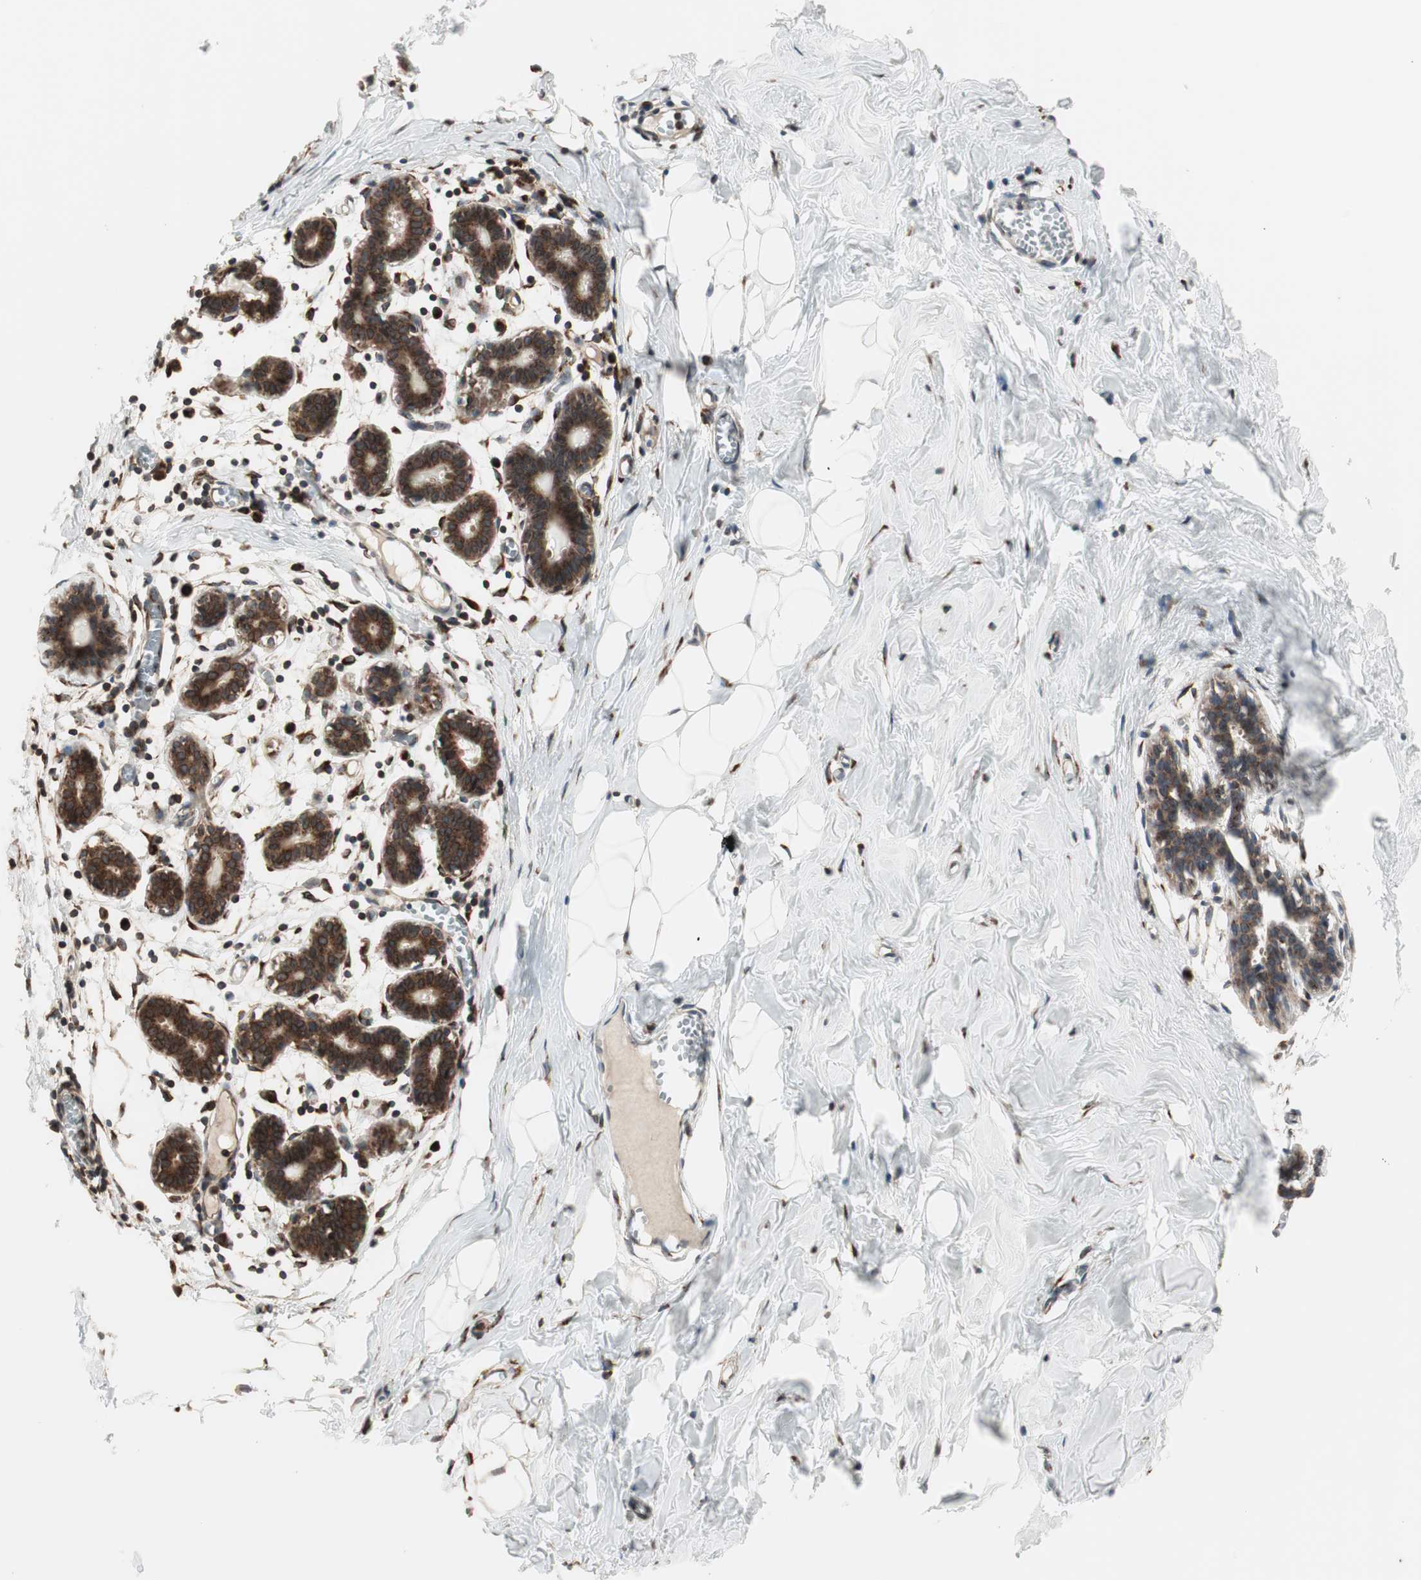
{"staining": {"intensity": "moderate", "quantity": ">75%", "location": "cytoplasmic/membranous,nuclear"}, "tissue": "breast", "cell_type": "Adipocytes", "image_type": "normal", "snomed": [{"axis": "morphology", "description": "Normal tissue, NOS"}, {"axis": "topography", "description": "Breast"}], "caption": "Protein expression by IHC shows moderate cytoplasmic/membranous,nuclear staining in about >75% of adipocytes in benign breast. Using DAB (brown) and hematoxylin (blue) stains, captured at high magnification using brightfield microscopy.", "gene": "NUP62", "patient": {"sex": "female", "age": 27}}